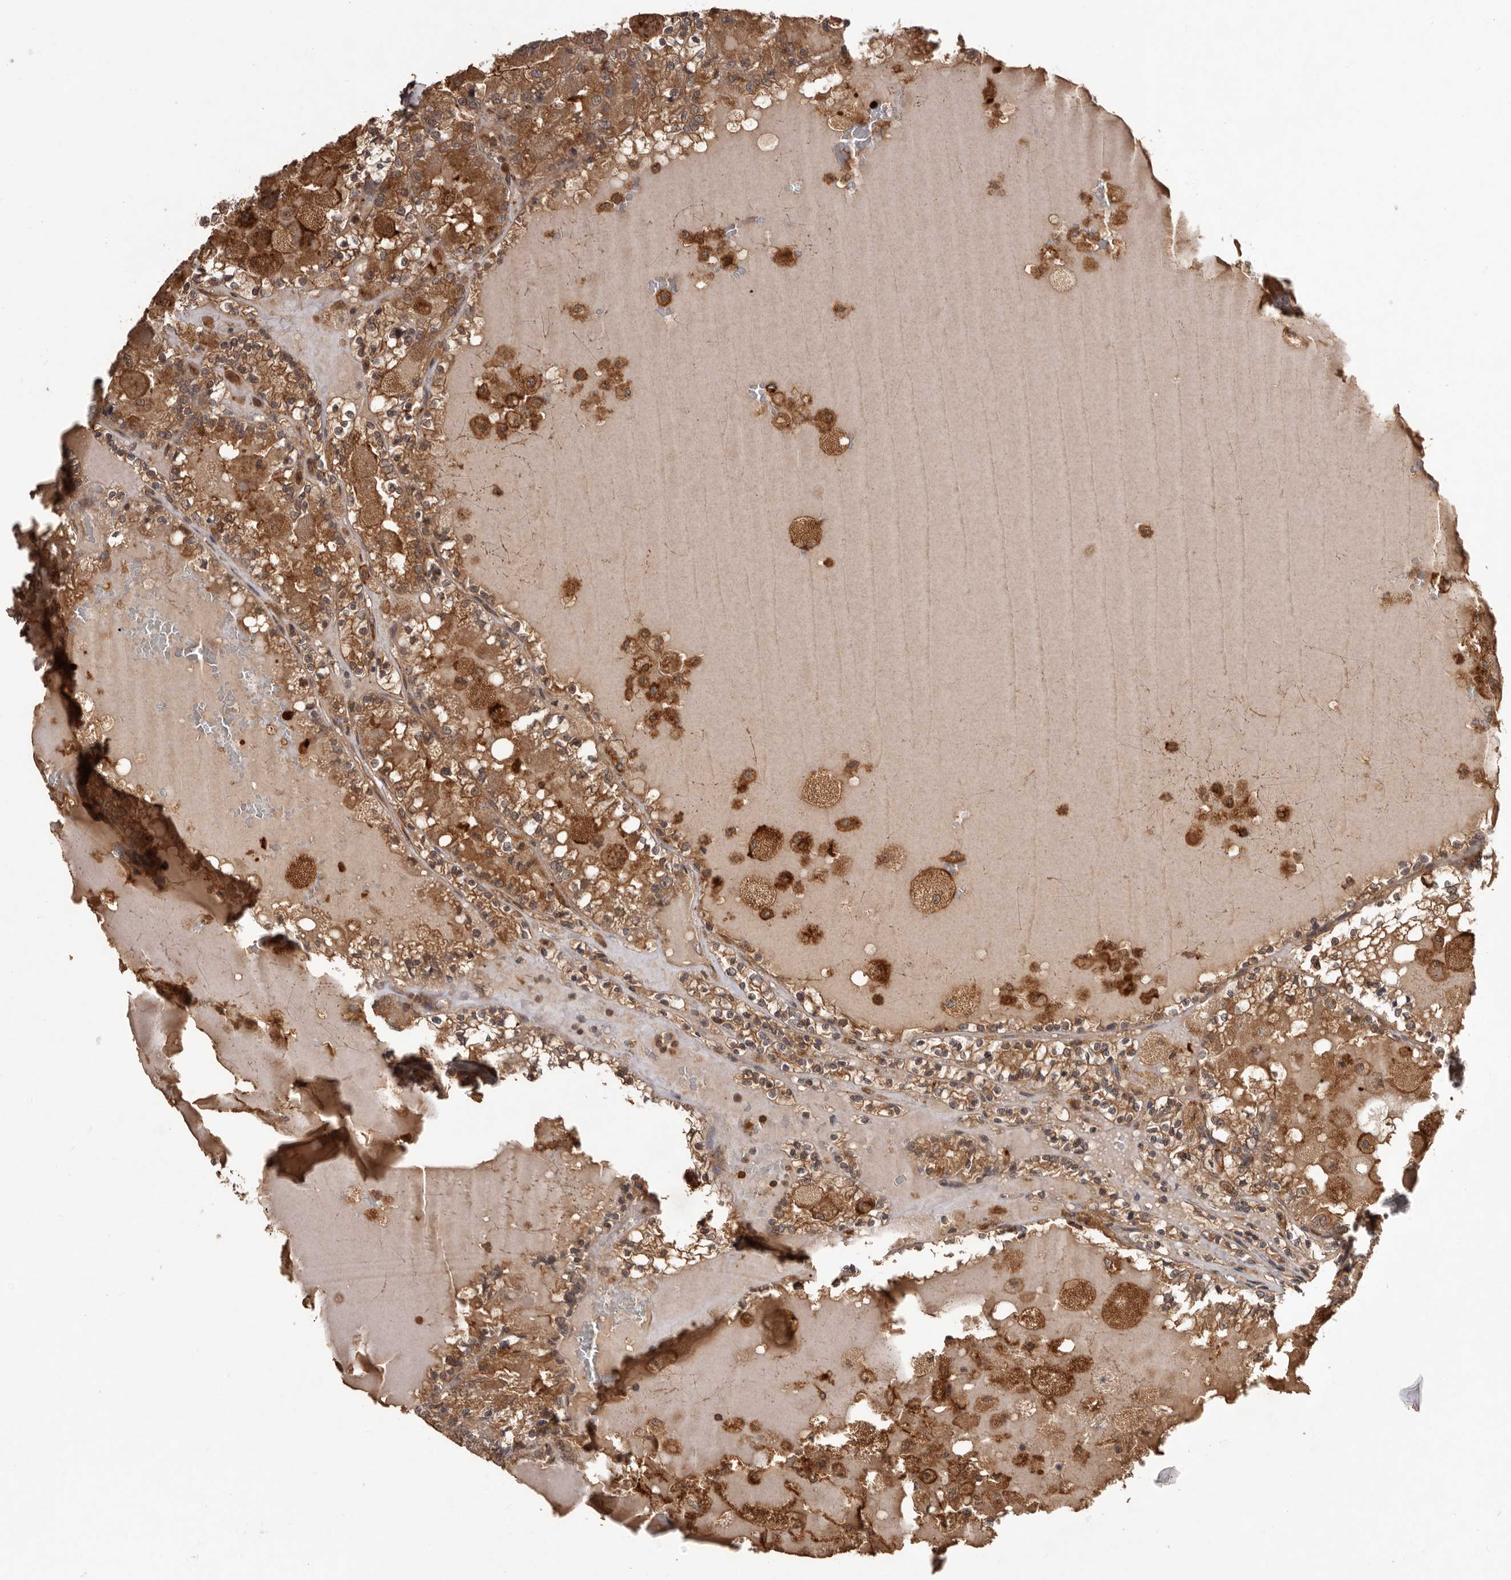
{"staining": {"intensity": "moderate", "quantity": ">75%", "location": "cytoplasmic/membranous"}, "tissue": "renal cancer", "cell_type": "Tumor cells", "image_type": "cancer", "snomed": [{"axis": "morphology", "description": "Adenocarcinoma, NOS"}, {"axis": "topography", "description": "Kidney"}], "caption": "A brown stain labels moderate cytoplasmic/membranous staining of a protein in human renal cancer tumor cells.", "gene": "SLC22A3", "patient": {"sex": "female", "age": 56}}